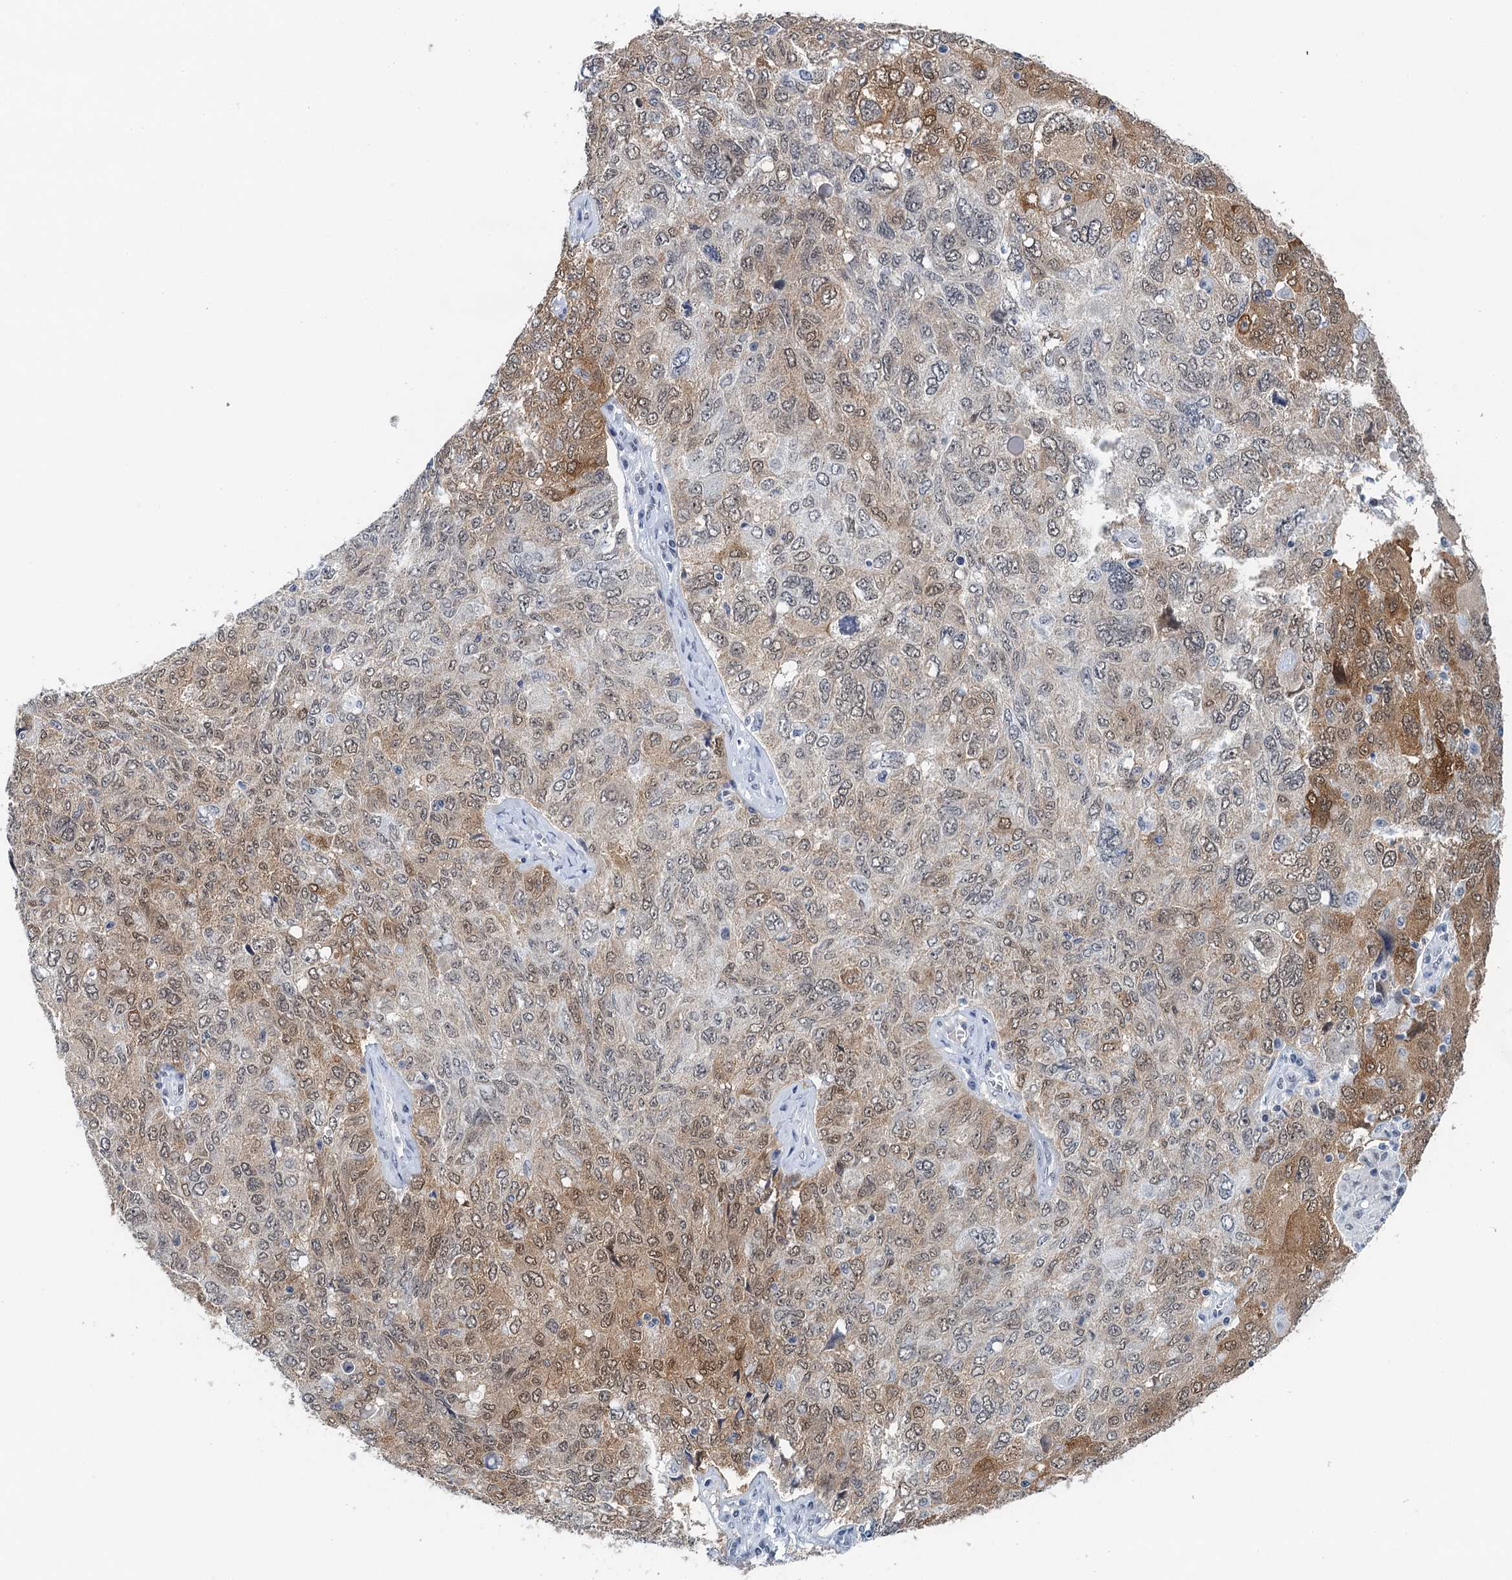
{"staining": {"intensity": "moderate", "quantity": ">75%", "location": "cytoplasmic/membranous,nuclear"}, "tissue": "ovarian cancer", "cell_type": "Tumor cells", "image_type": "cancer", "snomed": [{"axis": "morphology", "description": "Carcinoma, endometroid"}, {"axis": "topography", "description": "Ovary"}], "caption": "Approximately >75% of tumor cells in ovarian cancer exhibit moderate cytoplasmic/membranous and nuclear protein positivity as visualized by brown immunohistochemical staining.", "gene": "EPS8L1", "patient": {"sex": "female", "age": 62}}